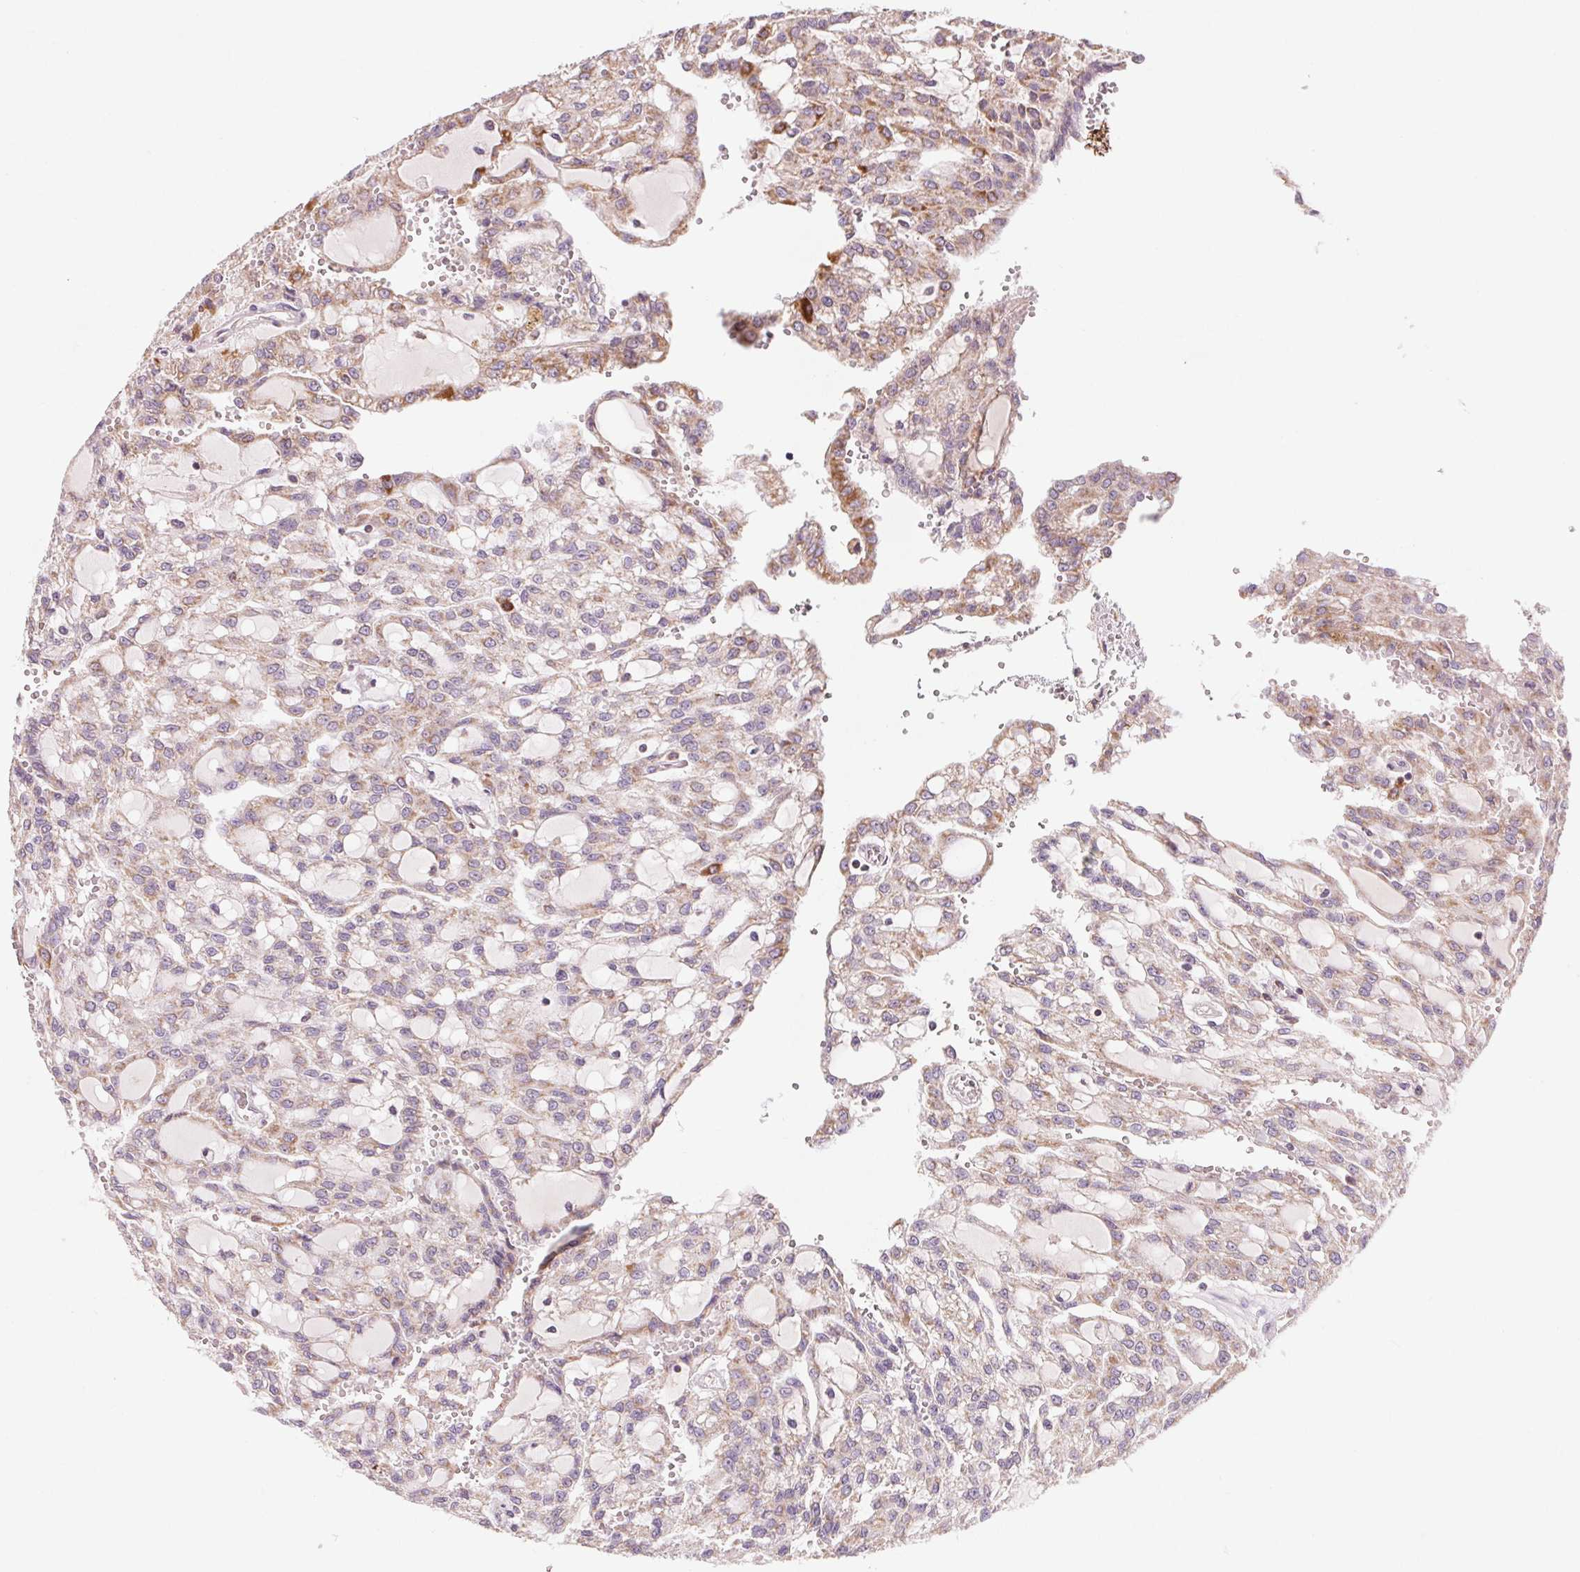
{"staining": {"intensity": "moderate", "quantity": "25%-75%", "location": "cytoplasmic/membranous"}, "tissue": "renal cancer", "cell_type": "Tumor cells", "image_type": "cancer", "snomed": [{"axis": "morphology", "description": "Adenocarcinoma, NOS"}, {"axis": "topography", "description": "Kidney"}], "caption": "Immunohistochemical staining of human renal cancer demonstrates medium levels of moderate cytoplasmic/membranous protein expression in approximately 25%-75% of tumor cells. Nuclei are stained in blue.", "gene": "COX6A1", "patient": {"sex": "male", "age": 63}}